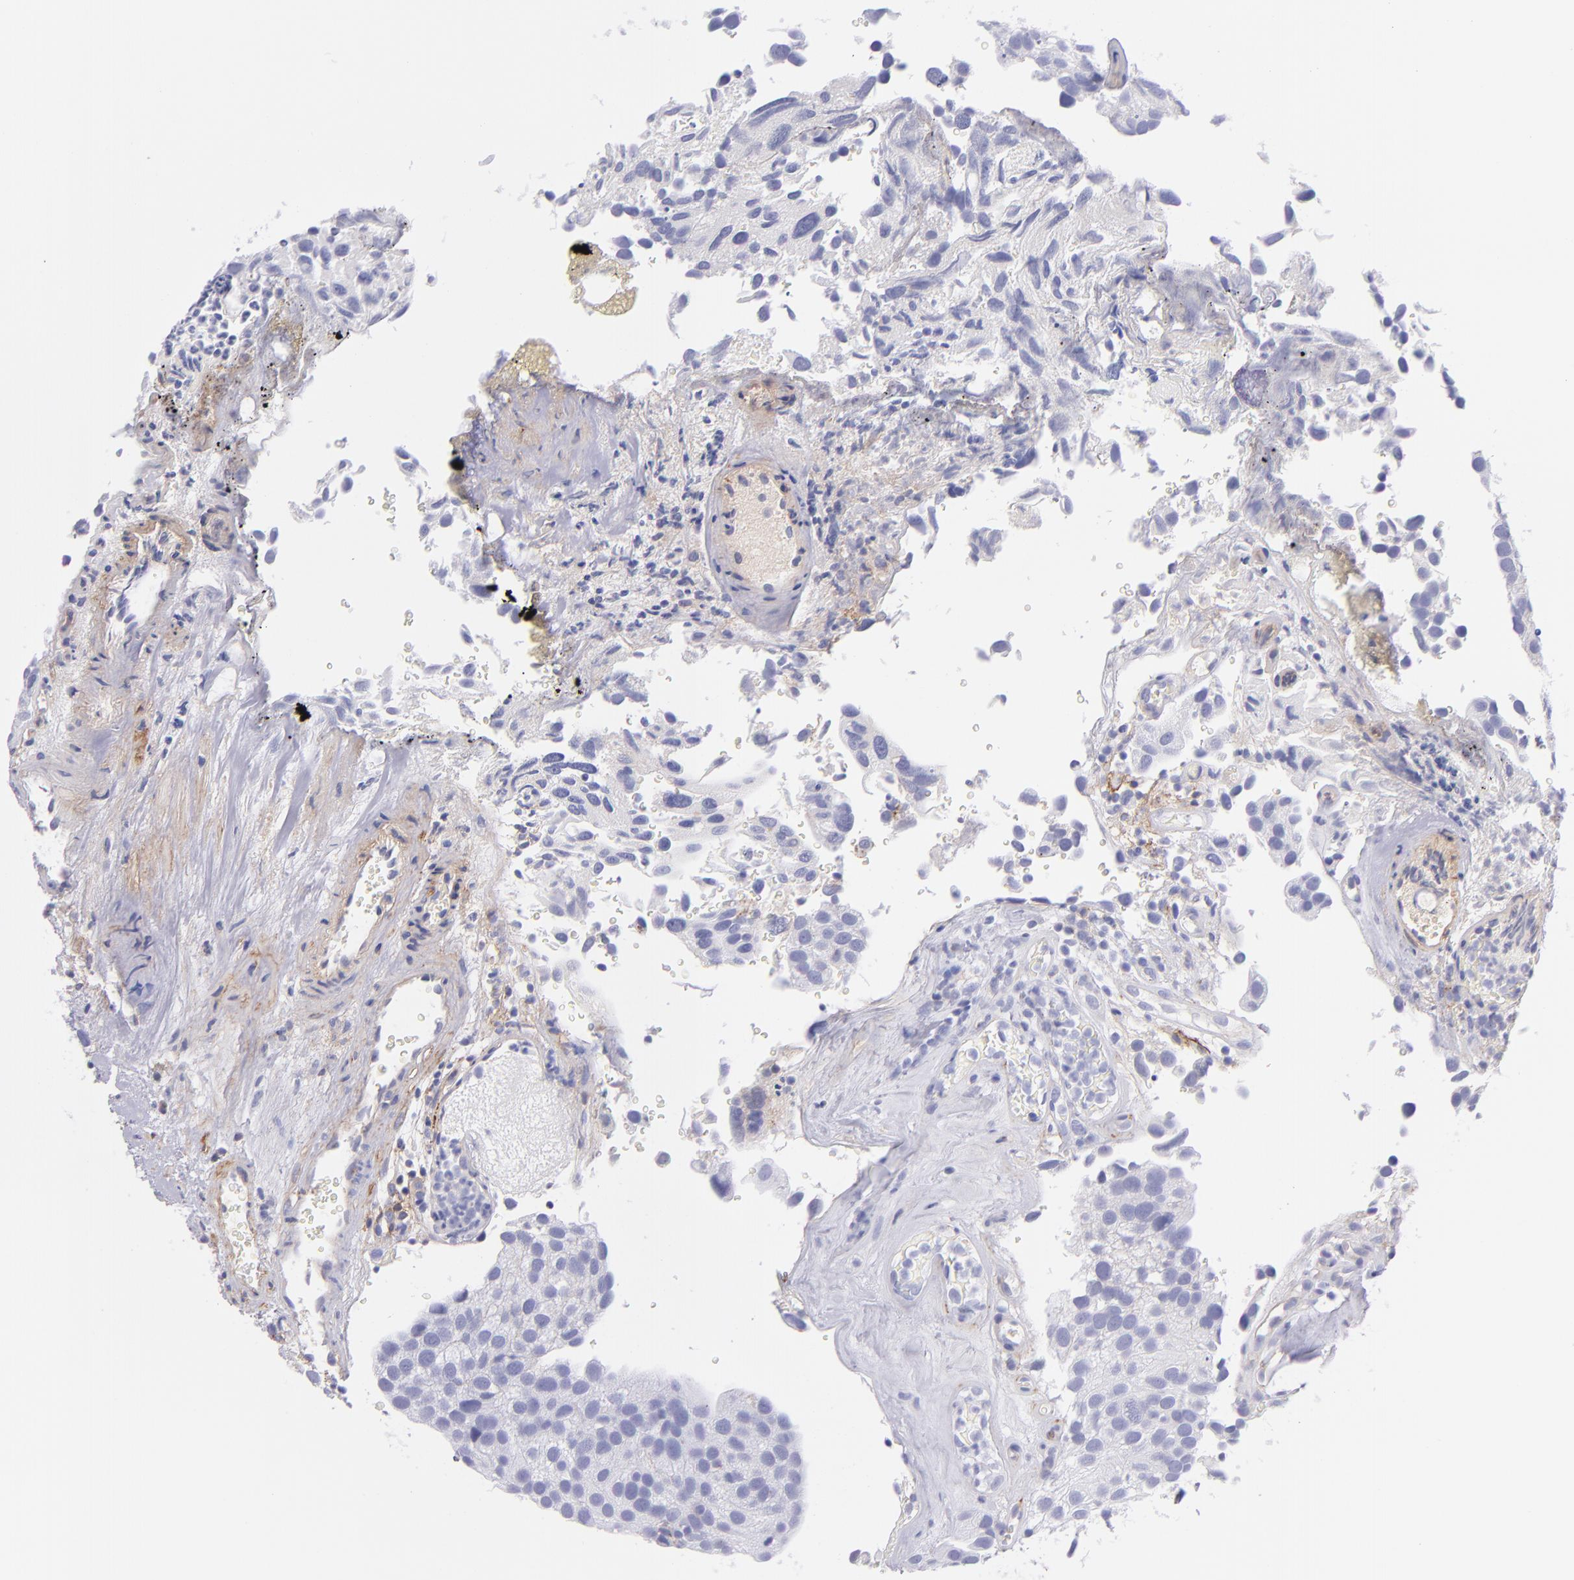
{"staining": {"intensity": "negative", "quantity": "none", "location": "none"}, "tissue": "urothelial cancer", "cell_type": "Tumor cells", "image_type": "cancer", "snomed": [{"axis": "morphology", "description": "Urothelial carcinoma, High grade"}, {"axis": "topography", "description": "Urinary bladder"}], "caption": "High magnification brightfield microscopy of high-grade urothelial carcinoma stained with DAB (3,3'-diaminobenzidine) (brown) and counterstained with hematoxylin (blue): tumor cells show no significant positivity.", "gene": "CD81", "patient": {"sex": "male", "age": 72}}